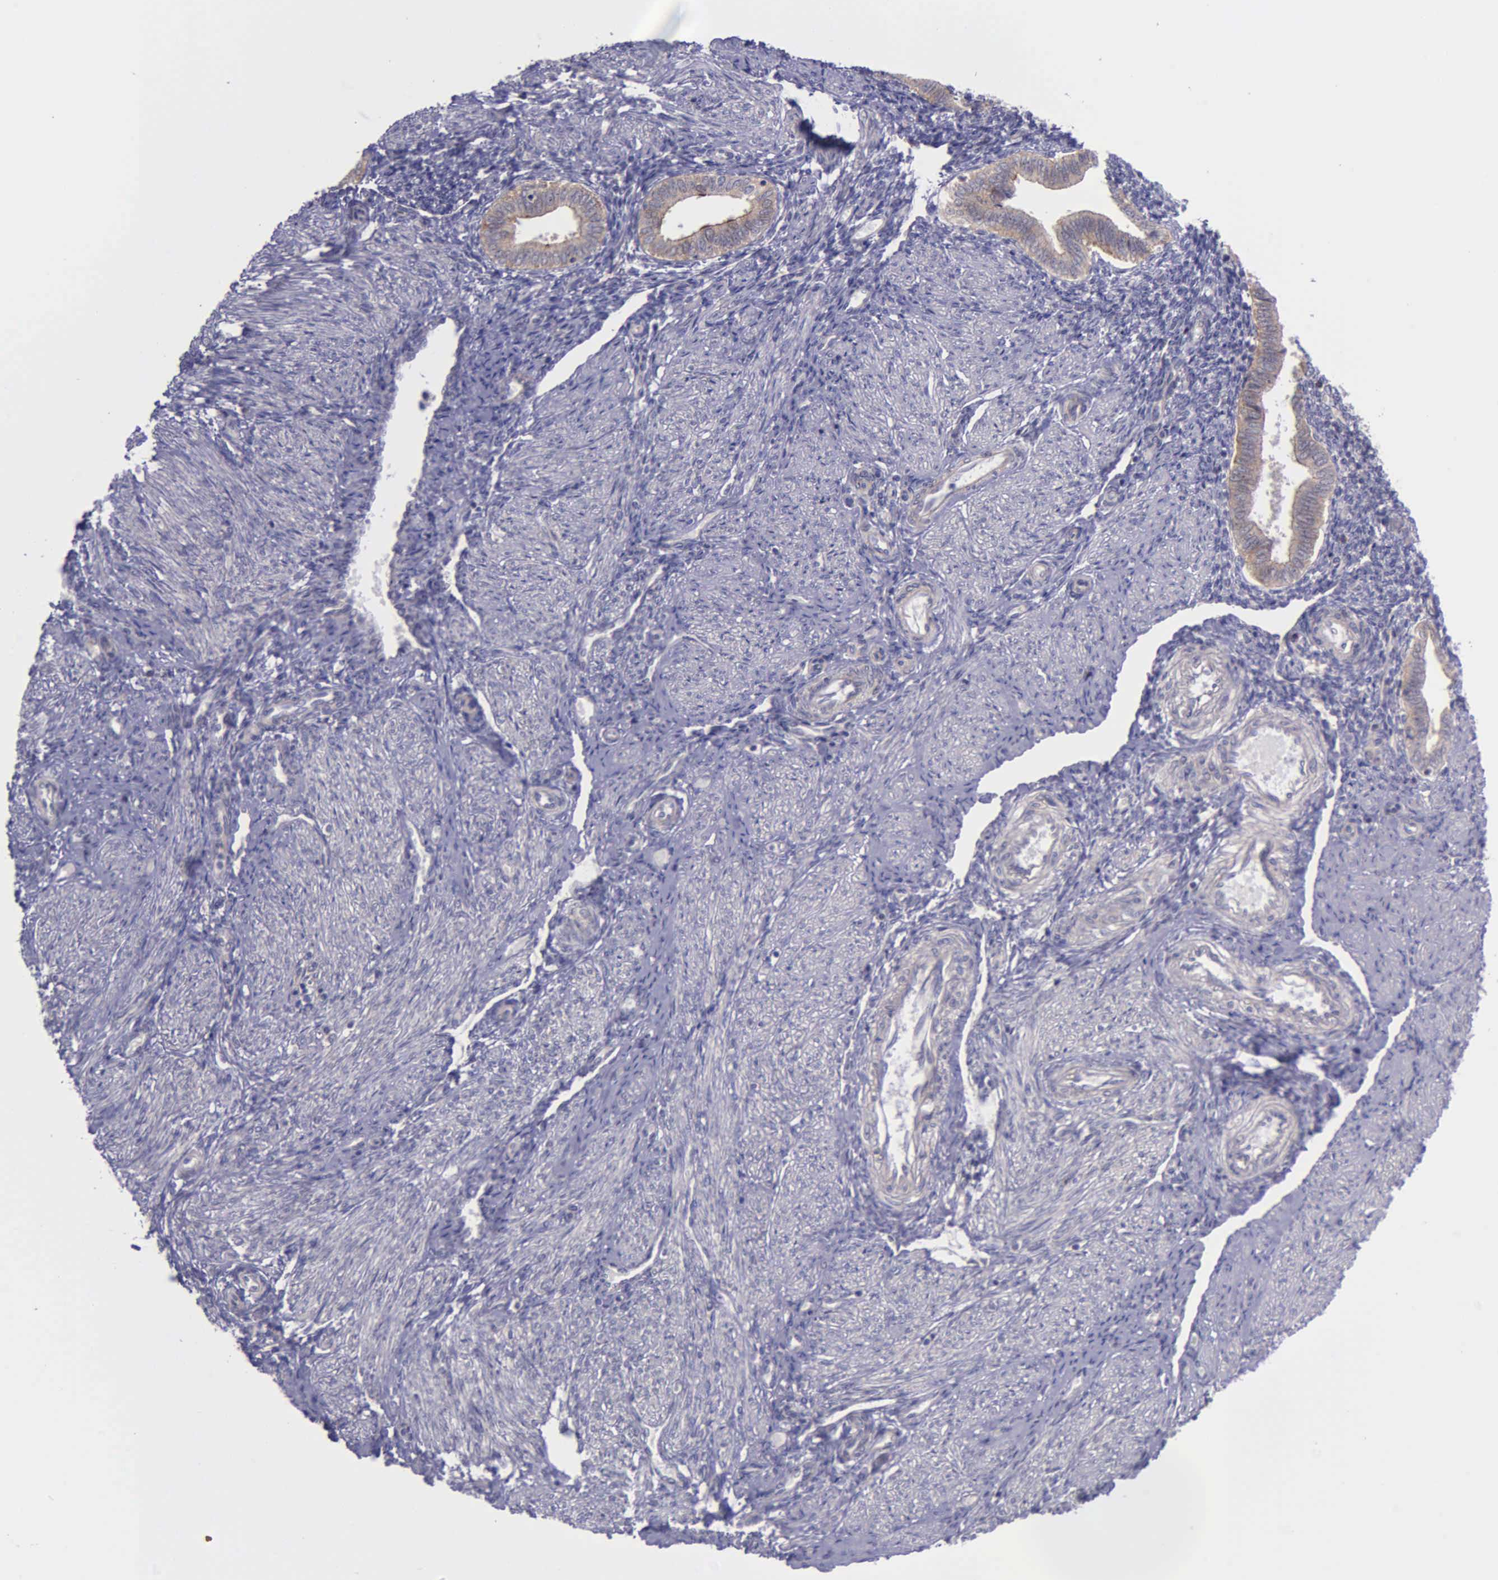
{"staining": {"intensity": "negative", "quantity": "none", "location": "none"}, "tissue": "endometrium", "cell_type": "Cells in endometrial stroma", "image_type": "normal", "snomed": [{"axis": "morphology", "description": "Normal tissue, NOS"}, {"axis": "topography", "description": "Endometrium"}], "caption": "High power microscopy micrograph of an IHC micrograph of unremarkable endometrium, revealing no significant positivity in cells in endometrial stroma.", "gene": "MICAL3", "patient": {"sex": "female", "age": 36}}